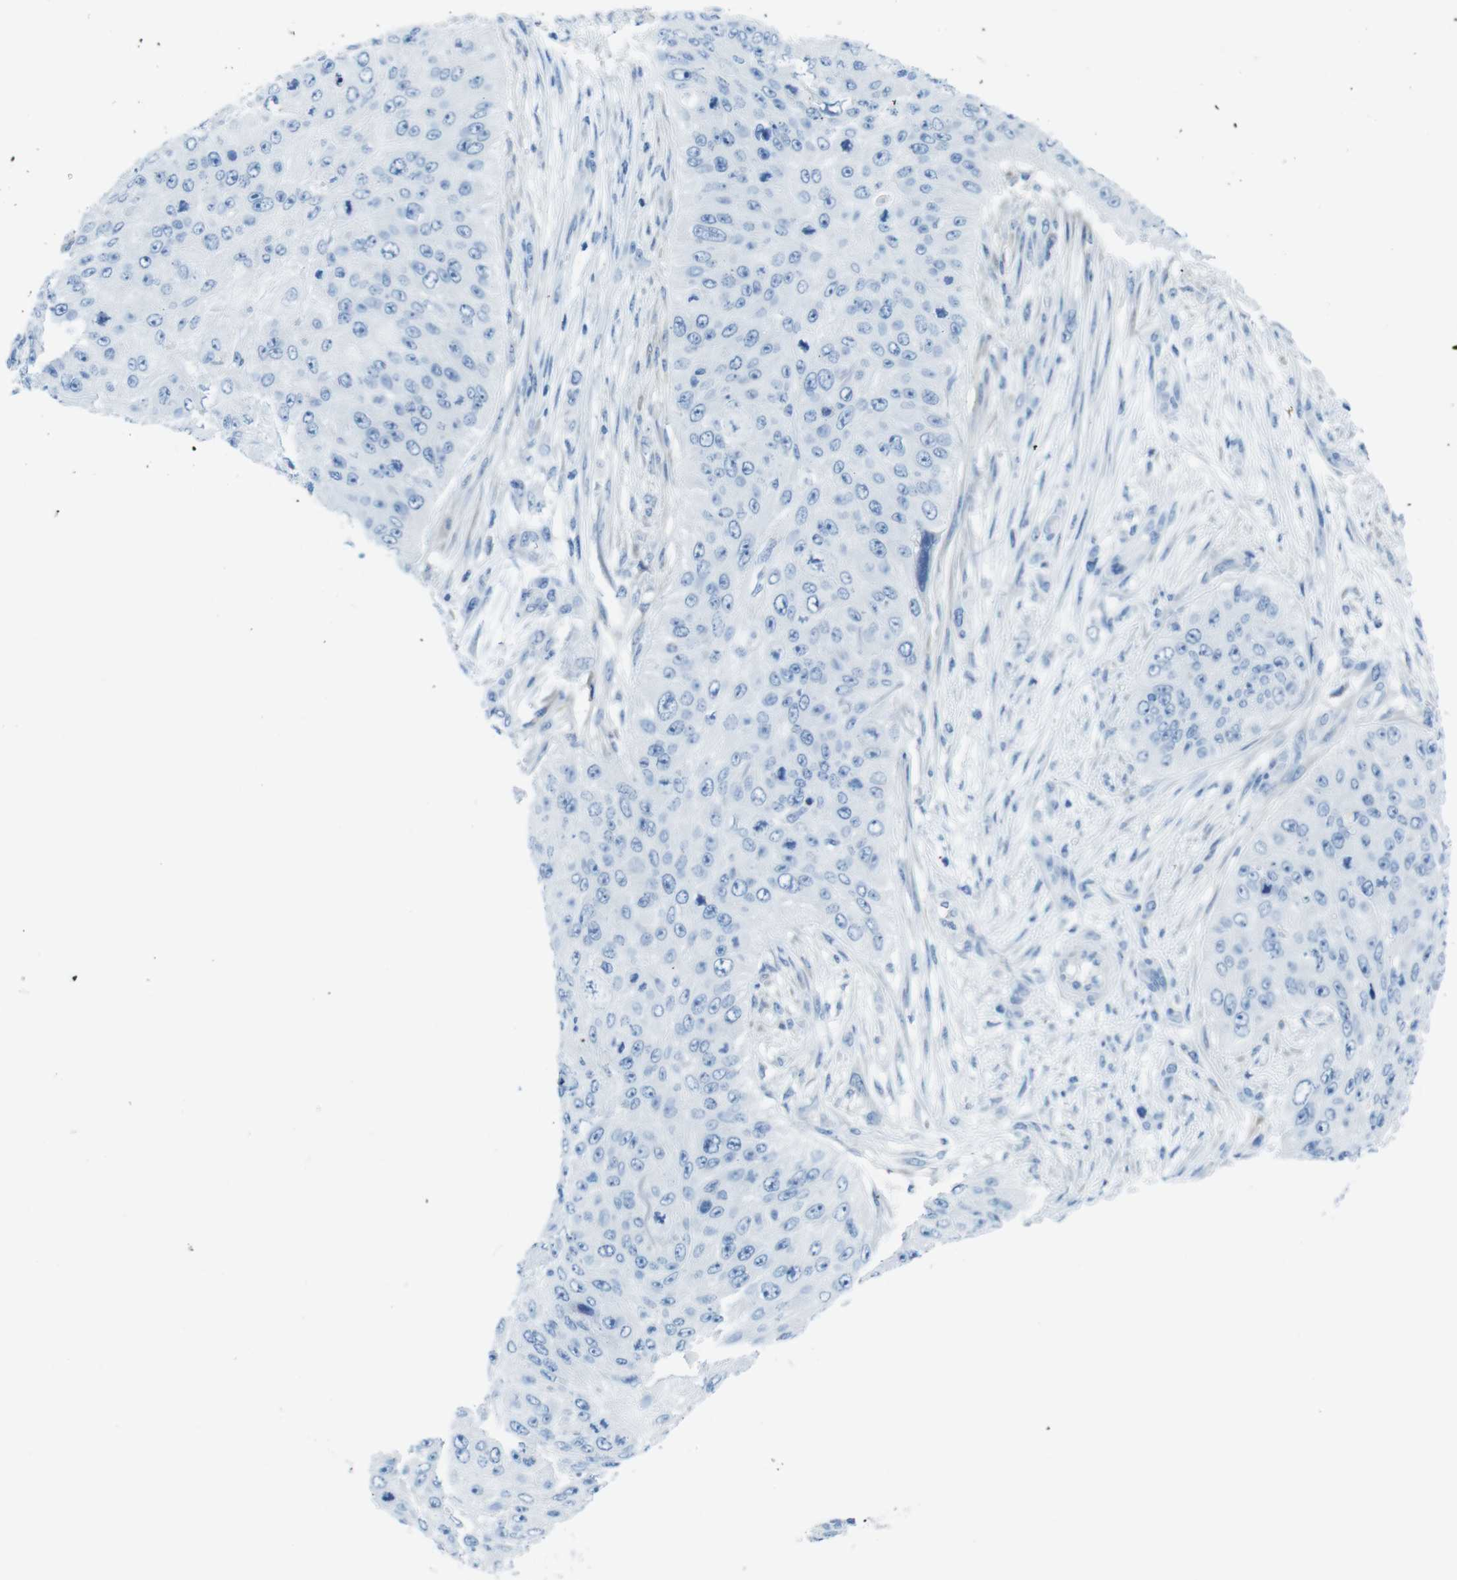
{"staining": {"intensity": "negative", "quantity": "none", "location": "none"}, "tissue": "skin cancer", "cell_type": "Tumor cells", "image_type": "cancer", "snomed": [{"axis": "morphology", "description": "Squamous cell carcinoma, NOS"}, {"axis": "topography", "description": "Skin"}], "caption": "Squamous cell carcinoma (skin) was stained to show a protein in brown. There is no significant expression in tumor cells.", "gene": "GAP43", "patient": {"sex": "female", "age": 80}}